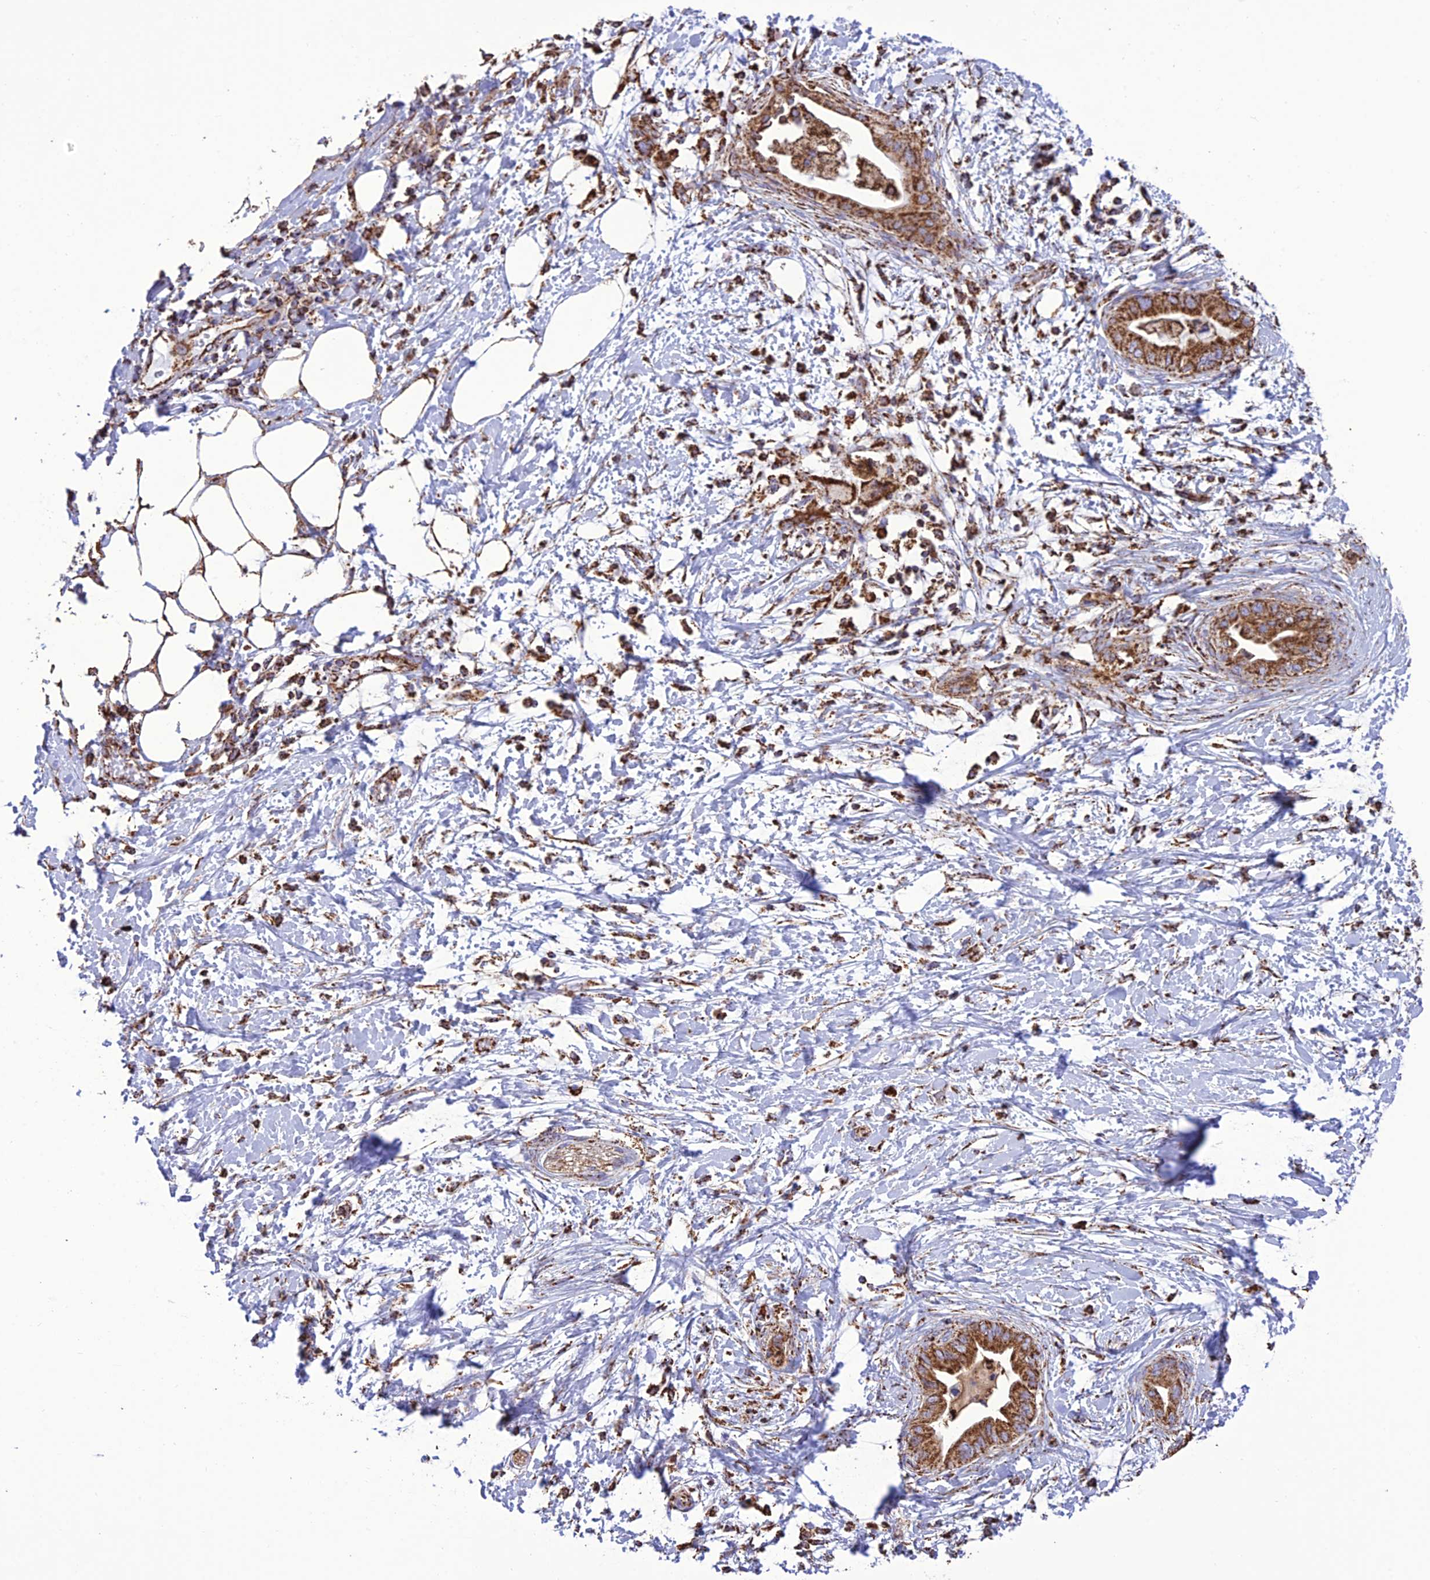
{"staining": {"intensity": "moderate", "quantity": ">75%", "location": "cytoplasmic/membranous"}, "tissue": "adipose tissue", "cell_type": "Adipocytes", "image_type": "normal", "snomed": [{"axis": "morphology", "description": "Normal tissue, NOS"}, {"axis": "morphology", "description": "Adenocarcinoma, NOS"}, {"axis": "topography", "description": "Duodenum"}, {"axis": "topography", "description": "Peripheral nerve tissue"}], "caption": "This is a micrograph of IHC staining of unremarkable adipose tissue, which shows moderate staining in the cytoplasmic/membranous of adipocytes.", "gene": "NDUFAF1", "patient": {"sex": "female", "age": 60}}